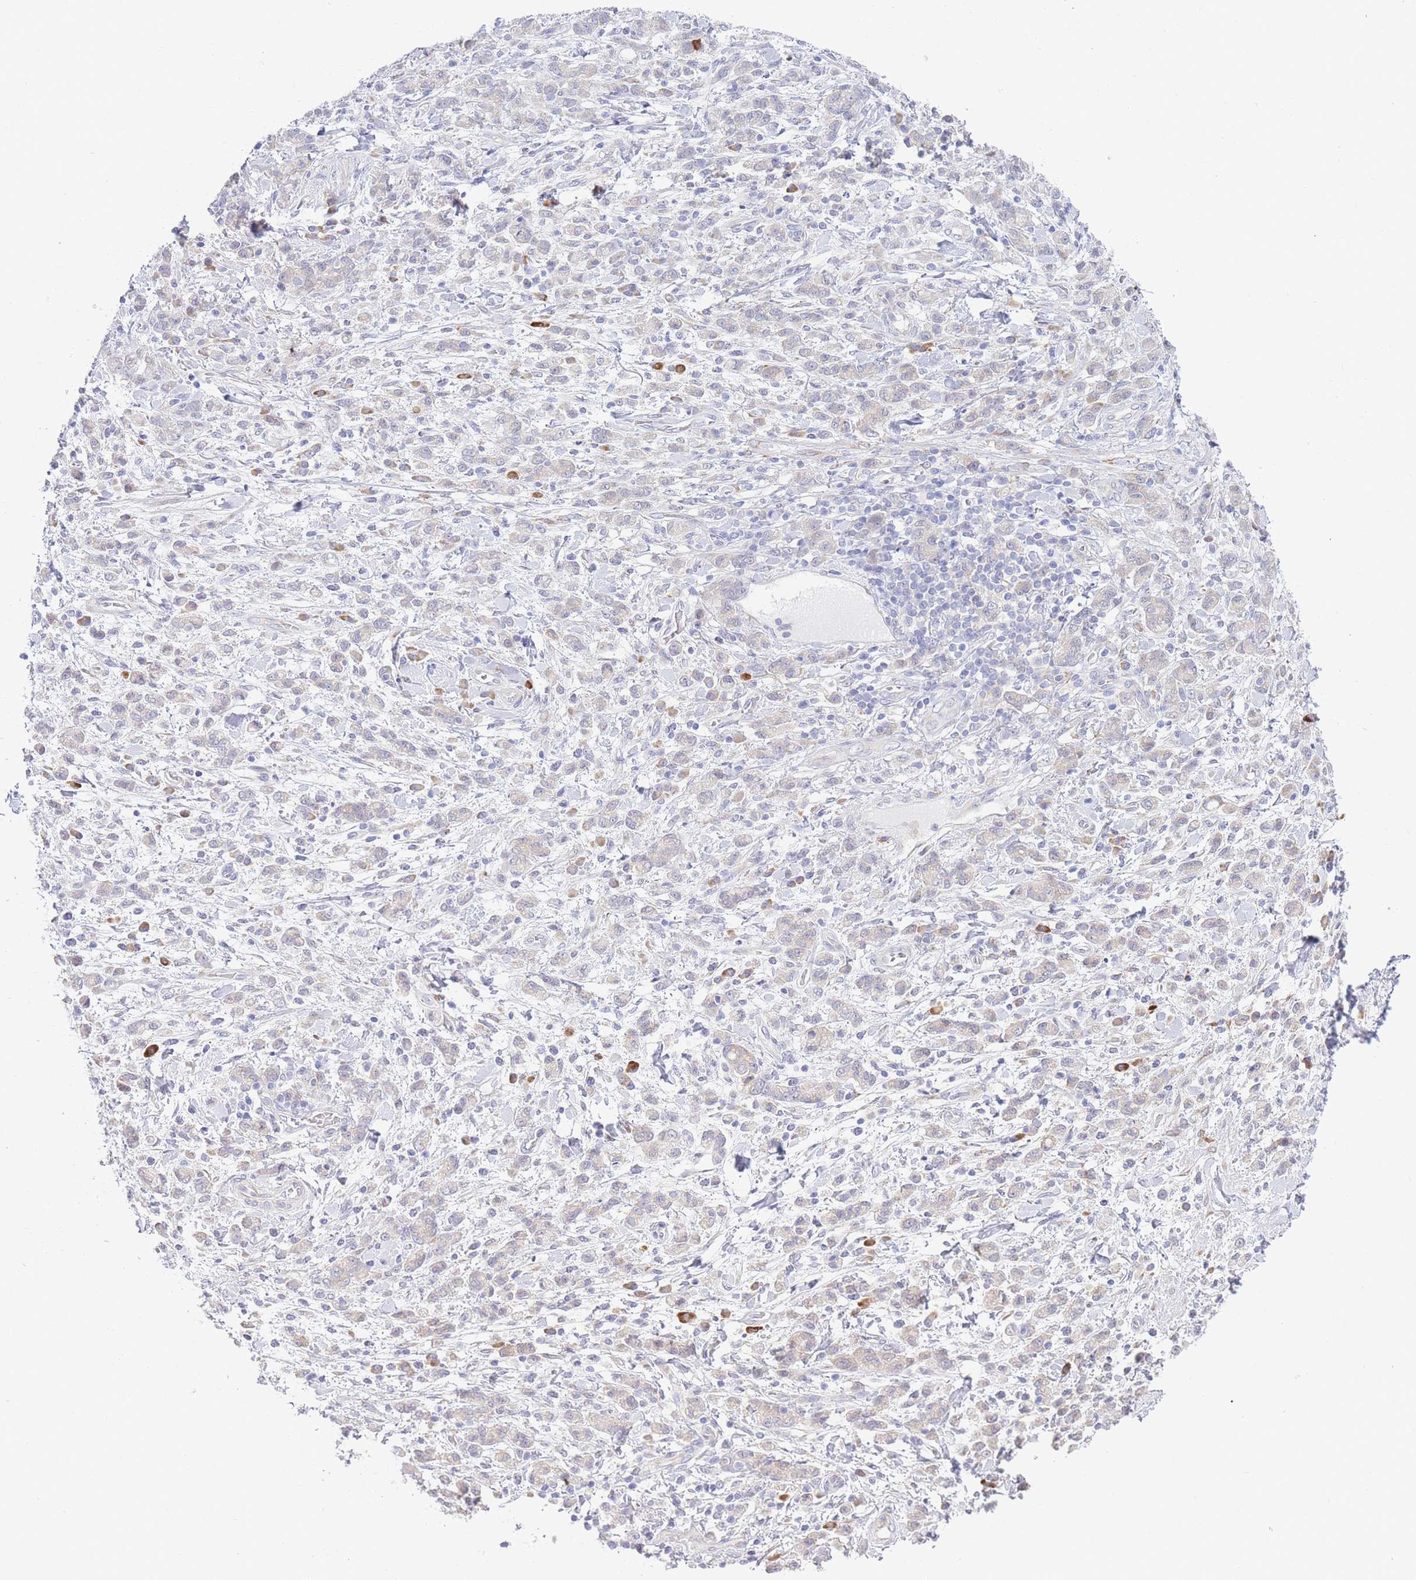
{"staining": {"intensity": "negative", "quantity": "none", "location": "none"}, "tissue": "stomach cancer", "cell_type": "Tumor cells", "image_type": "cancer", "snomed": [{"axis": "morphology", "description": "Adenocarcinoma, NOS"}, {"axis": "topography", "description": "Stomach"}], "caption": "Immunohistochemical staining of human adenocarcinoma (stomach) displays no significant staining in tumor cells.", "gene": "ZNF510", "patient": {"sex": "male", "age": 77}}